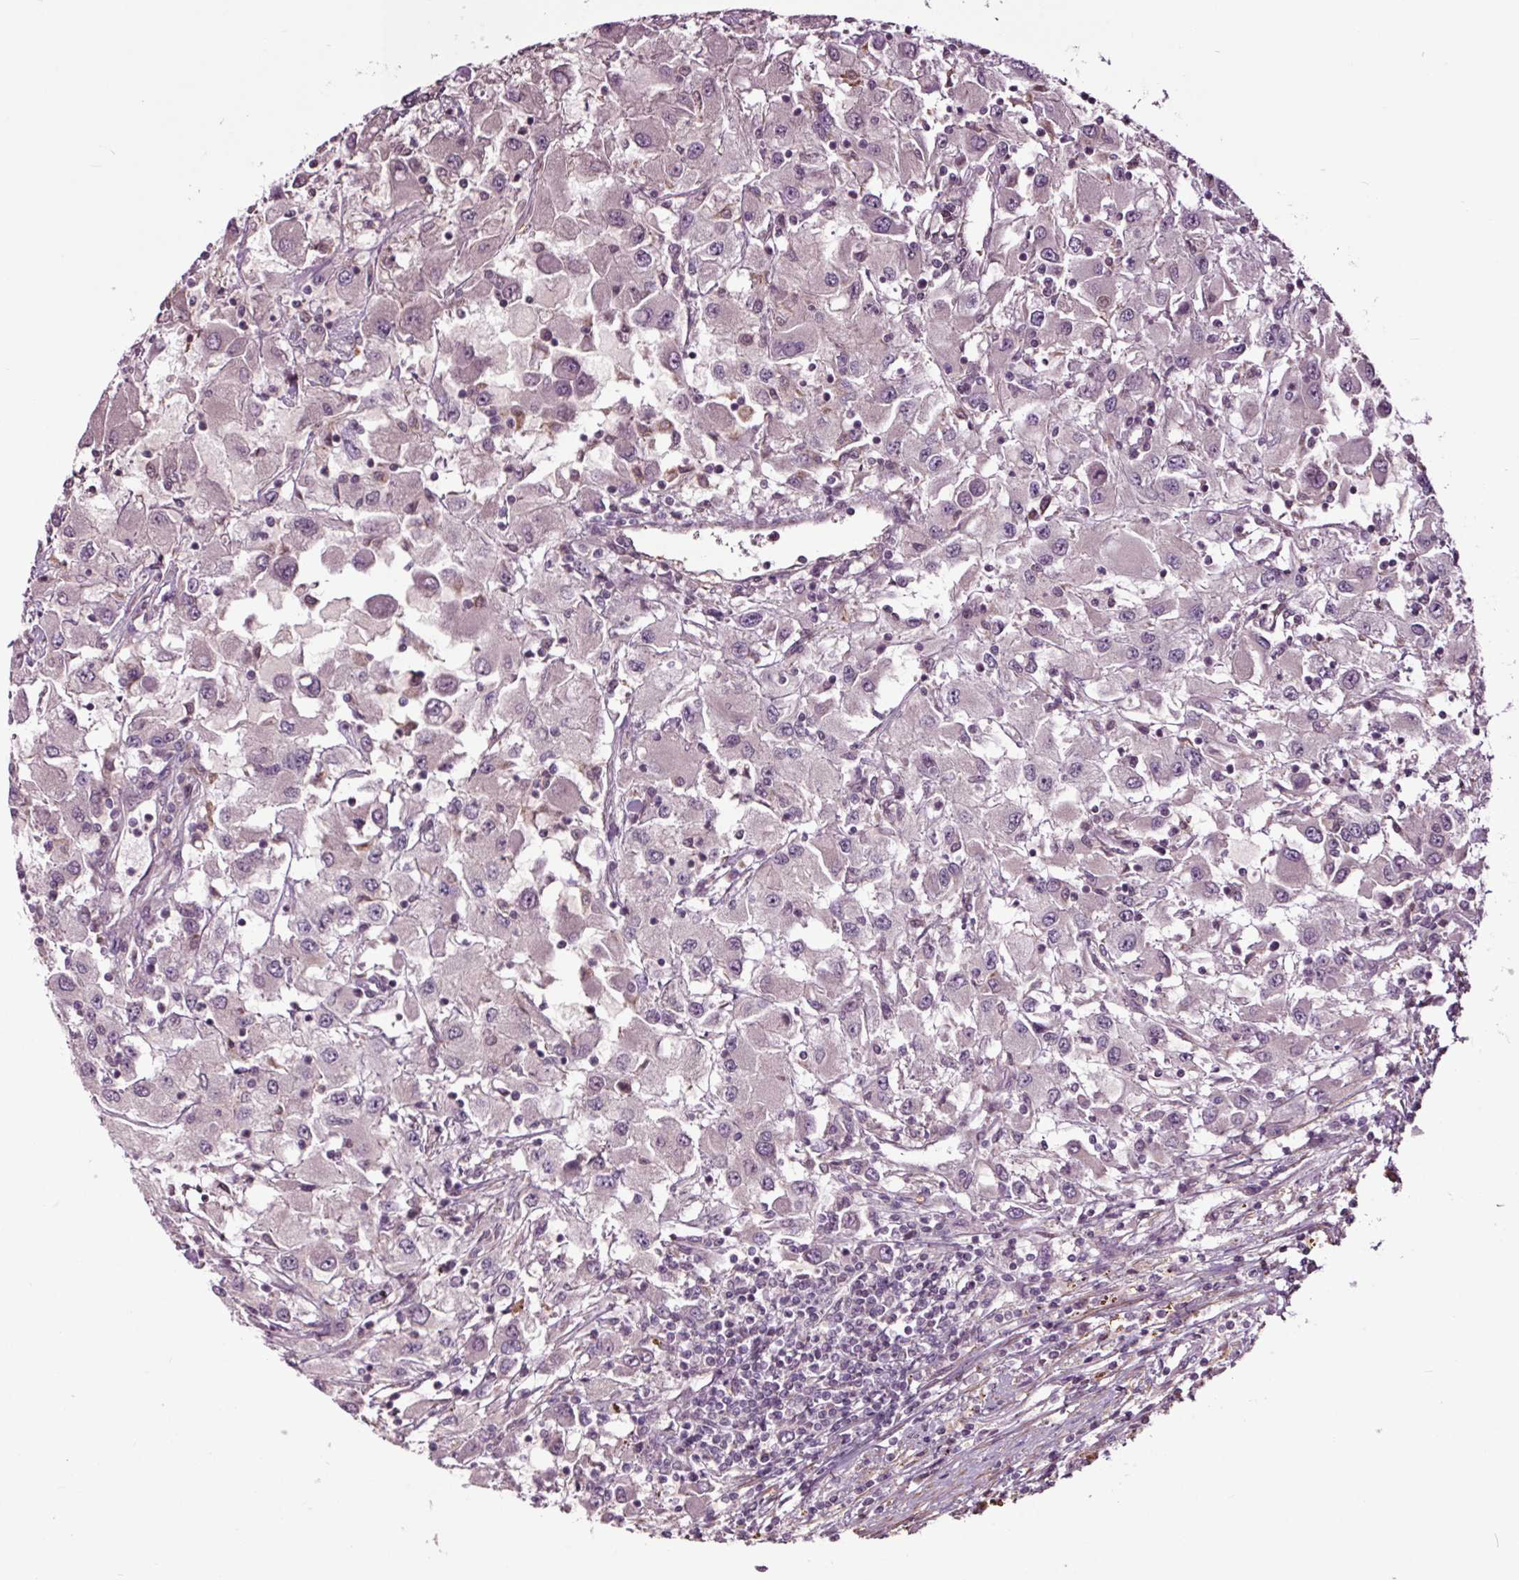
{"staining": {"intensity": "negative", "quantity": "none", "location": "none"}, "tissue": "renal cancer", "cell_type": "Tumor cells", "image_type": "cancer", "snomed": [{"axis": "morphology", "description": "Adenocarcinoma, NOS"}, {"axis": "topography", "description": "Kidney"}], "caption": "IHC micrograph of renal adenocarcinoma stained for a protein (brown), which demonstrates no positivity in tumor cells. (Brightfield microscopy of DAB IHC at high magnification).", "gene": "HAUS5", "patient": {"sex": "female", "age": 67}}